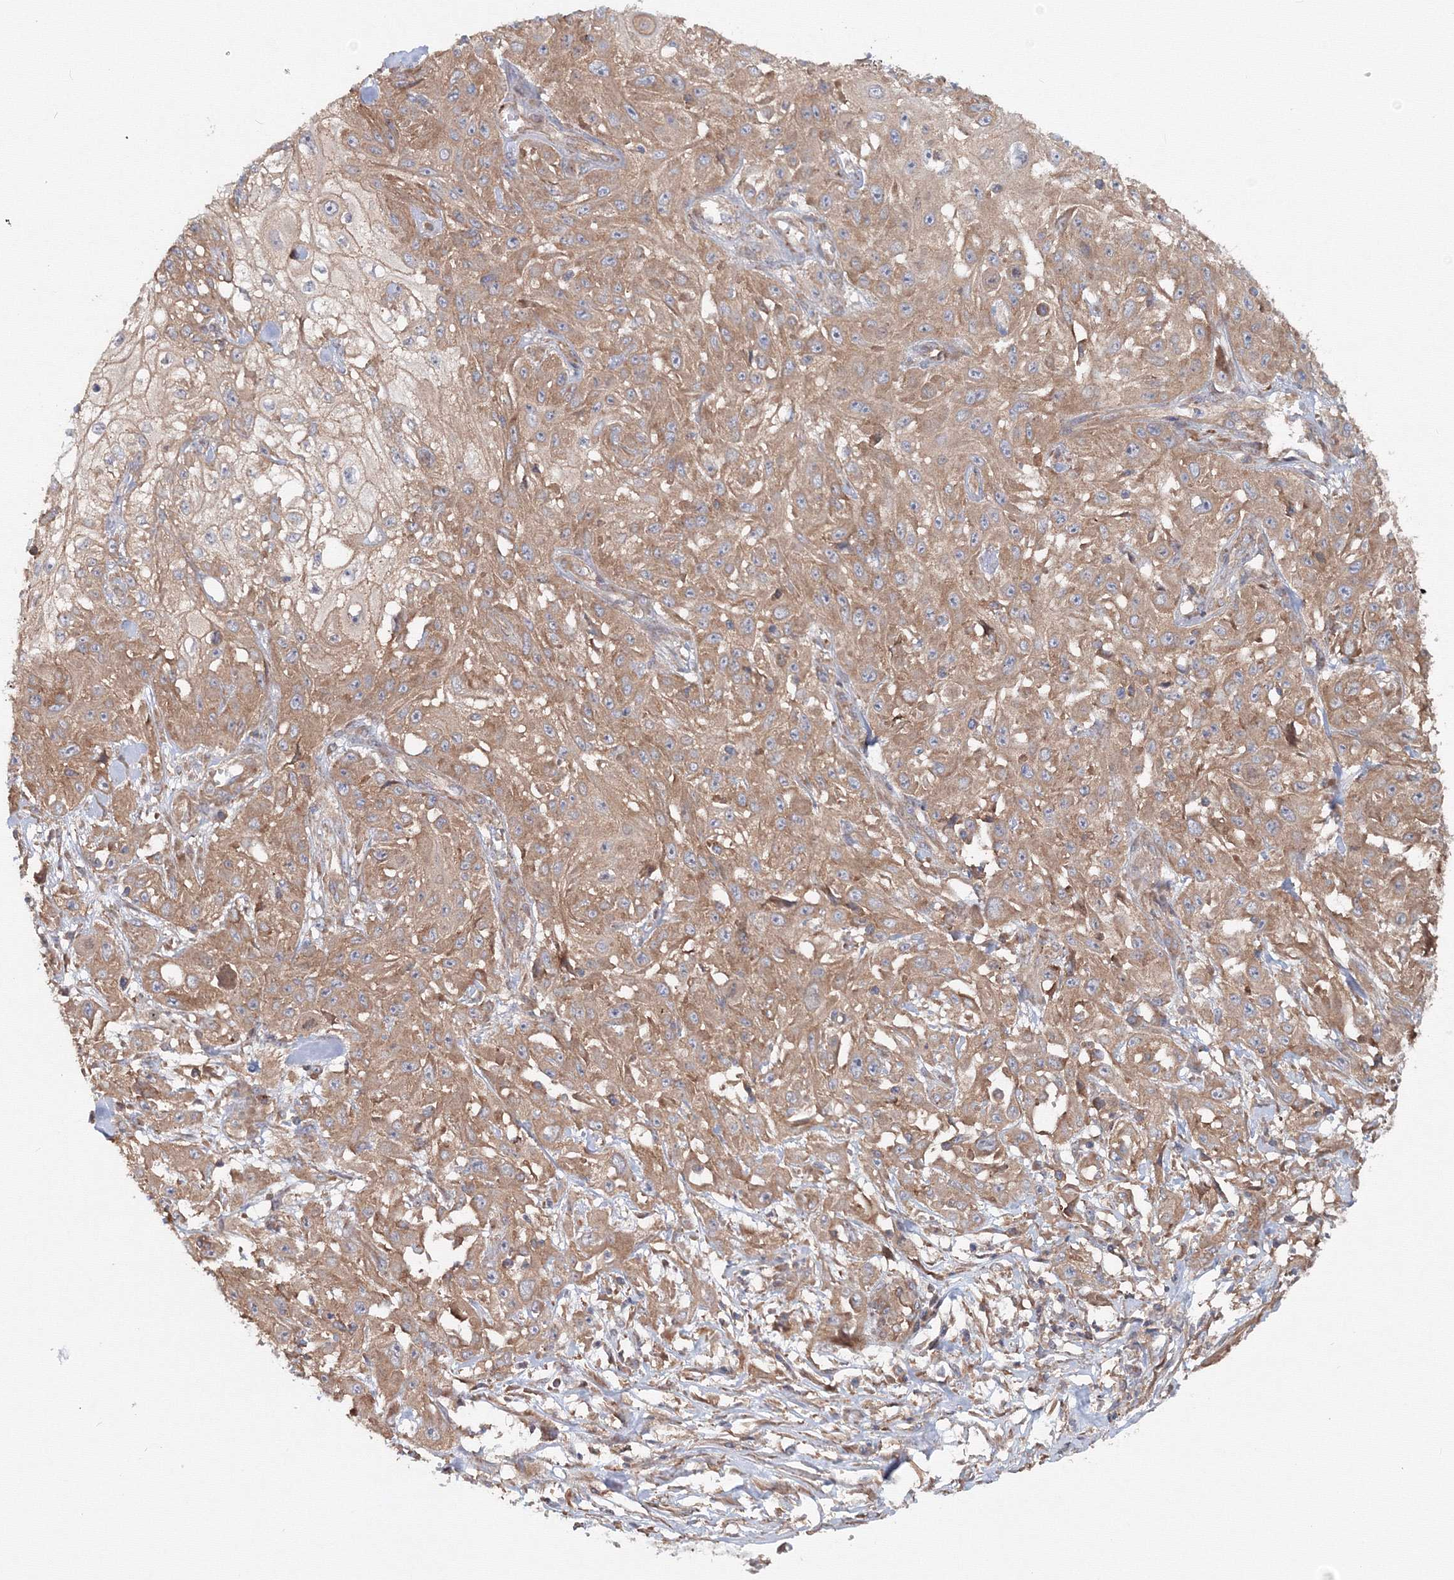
{"staining": {"intensity": "moderate", "quantity": ">75%", "location": "cytoplasmic/membranous"}, "tissue": "skin cancer", "cell_type": "Tumor cells", "image_type": "cancer", "snomed": [{"axis": "morphology", "description": "Squamous cell carcinoma, NOS"}, {"axis": "morphology", "description": "Squamous cell carcinoma, metastatic, NOS"}, {"axis": "topography", "description": "Skin"}, {"axis": "topography", "description": "Lymph node"}], "caption": "Moderate cytoplasmic/membranous protein expression is appreciated in approximately >75% of tumor cells in skin cancer.", "gene": "EXOC1", "patient": {"sex": "male", "age": 75}}